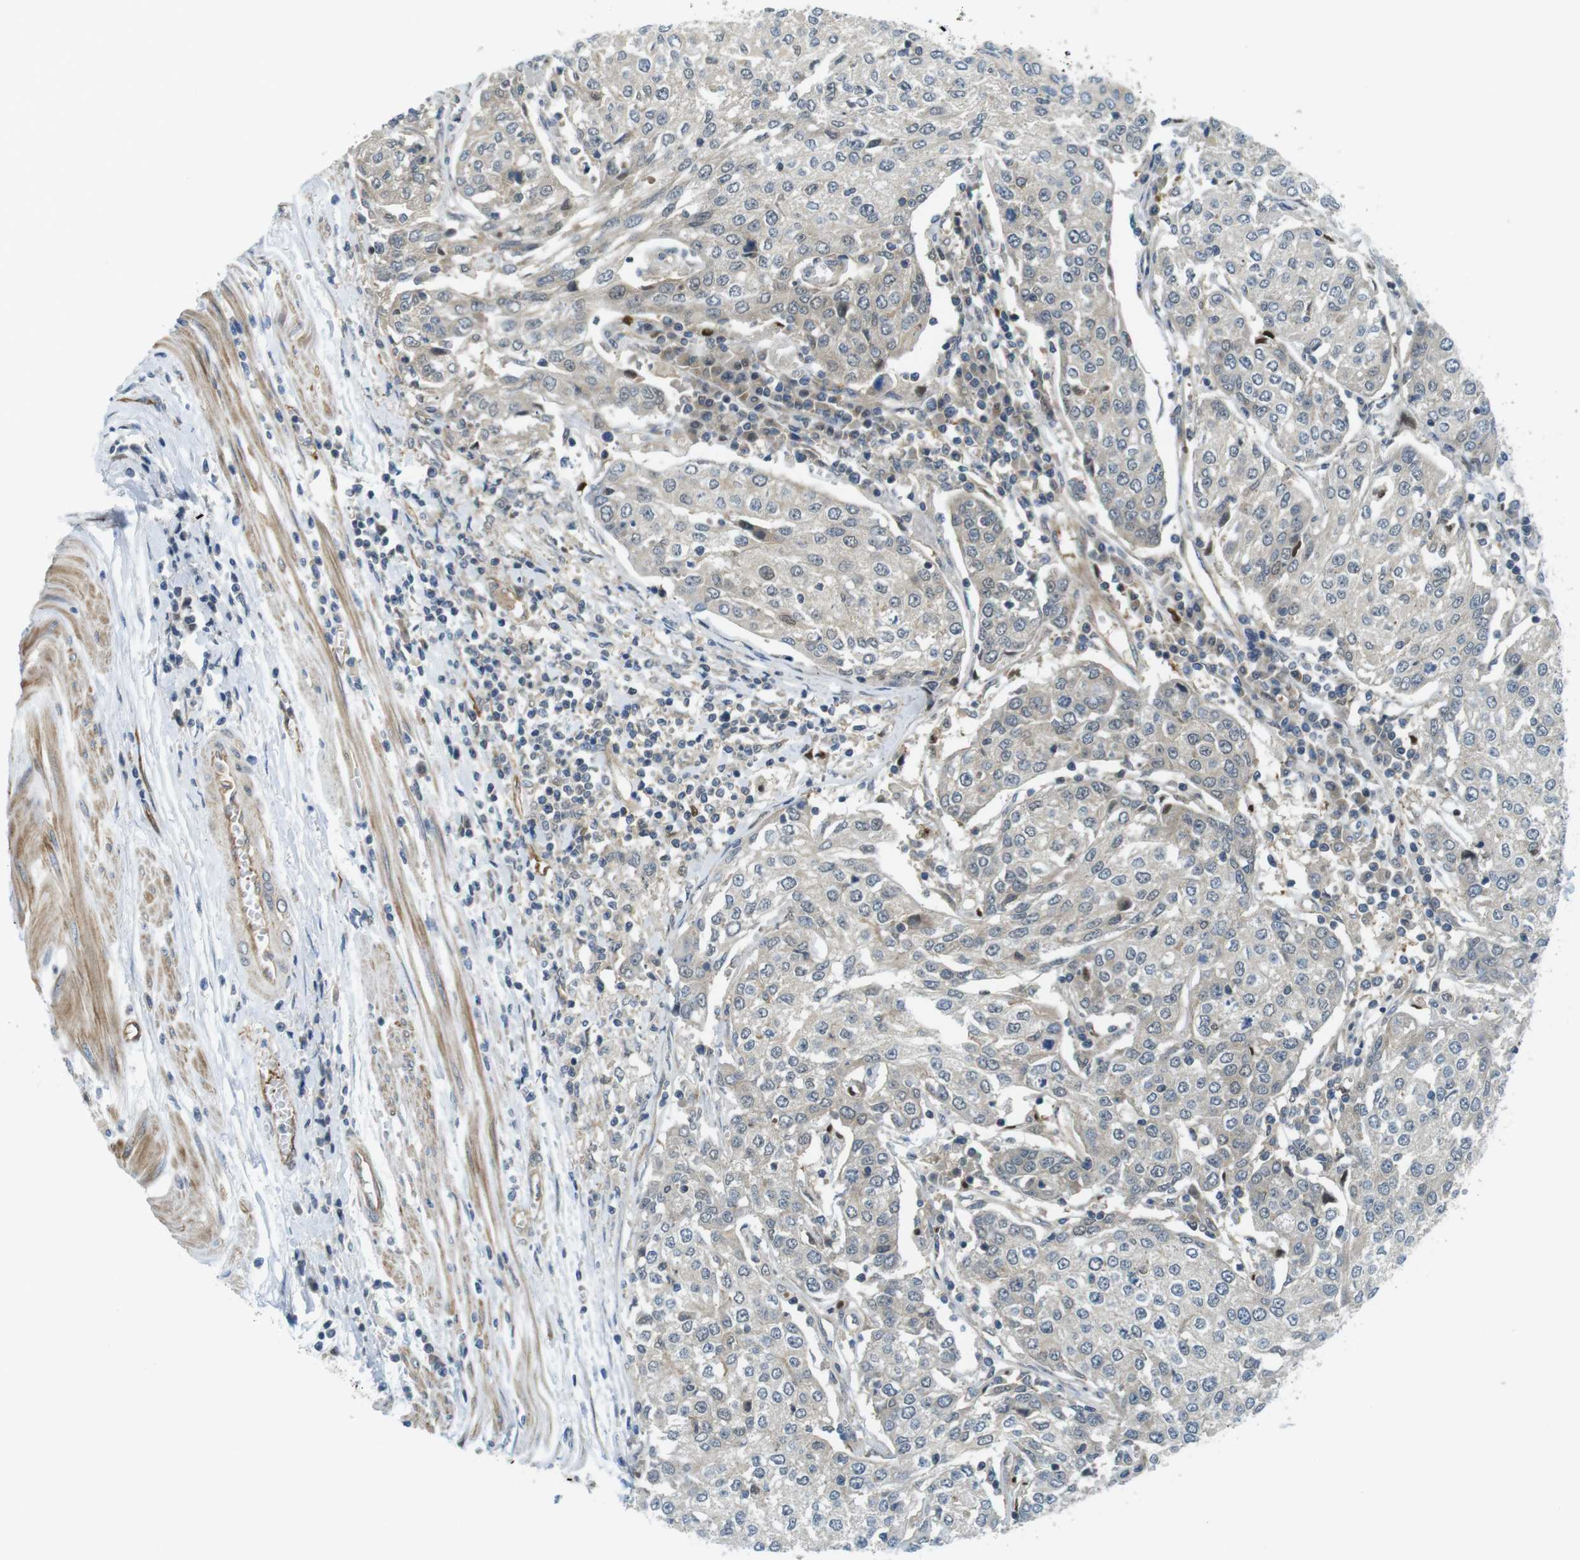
{"staining": {"intensity": "negative", "quantity": "none", "location": "none"}, "tissue": "urothelial cancer", "cell_type": "Tumor cells", "image_type": "cancer", "snomed": [{"axis": "morphology", "description": "Urothelial carcinoma, High grade"}, {"axis": "topography", "description": "Urinary bladder"}], "caption": "A high-resolution micrograph shows immunohistochemistry (IHC) staining of urothelial cancer, which displays no significant positivity in tumor cells. (Immunohistochemistry, brightfield microscopy, high magnification).", "gene": "TSC1", "patient": {"sex": "female", "age": 85}}